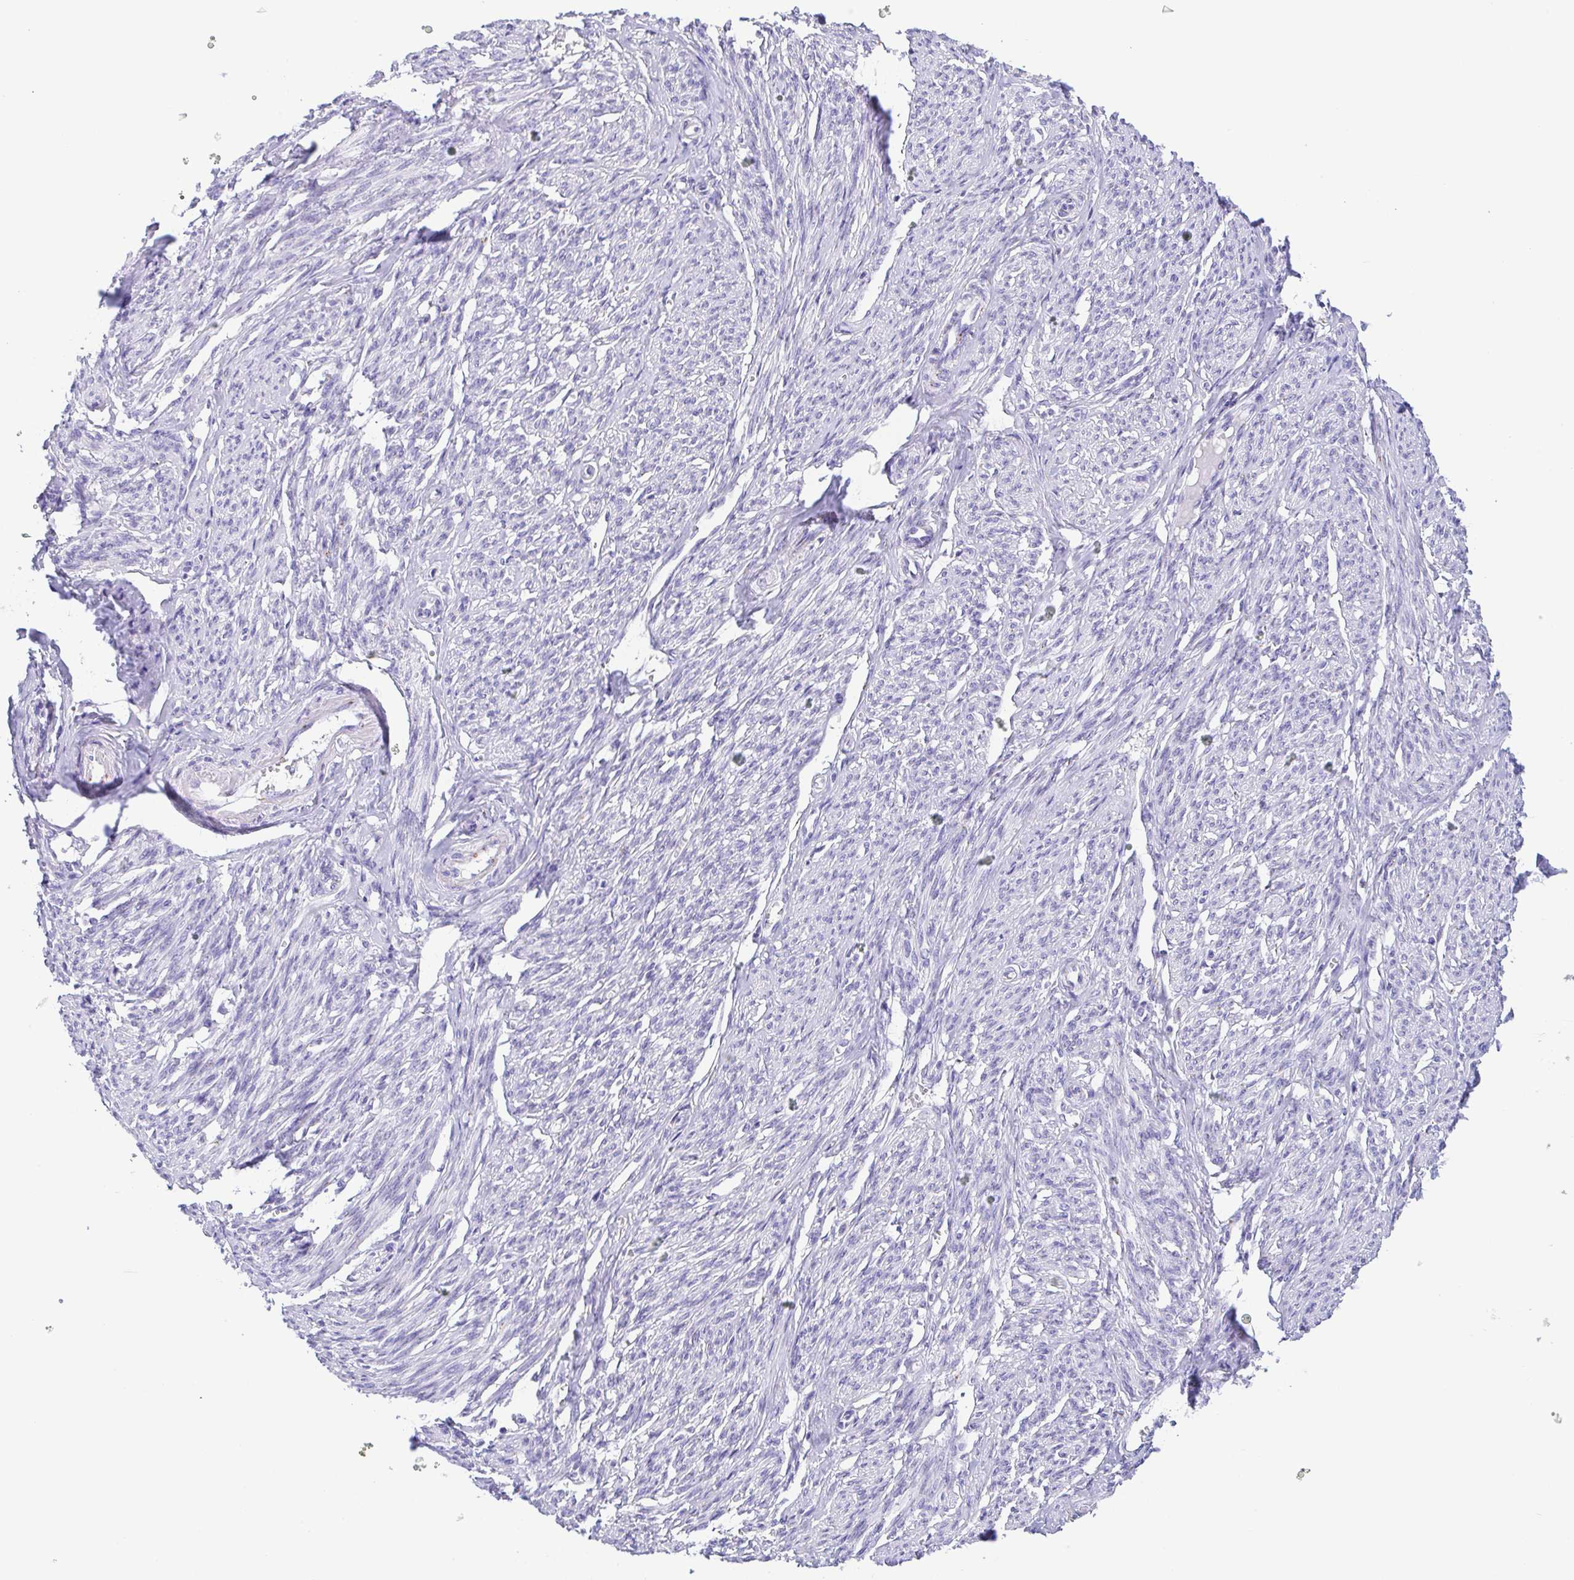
{"staining": {"intensity": "negative", "quantity": "none", "location": "none"}, "tissue": "smooth muscle", "cell_type": "Smooth muscle cells", "image_type": "normal", "snomed": [{"axis": "morphology", "description": "Normal tissue, NOS"}, {"axis": "topography", "description": "Smooth muscle"}], "caption": "High magnification brightfield microscopy of normal smooth muscle stained with DAB (brown) and counterstained with hematoxylin (blue): smooth muscle cells show no significant positivity.", "gene": "SULT1B1", "patient": {"sex": "female", "age": 65}}